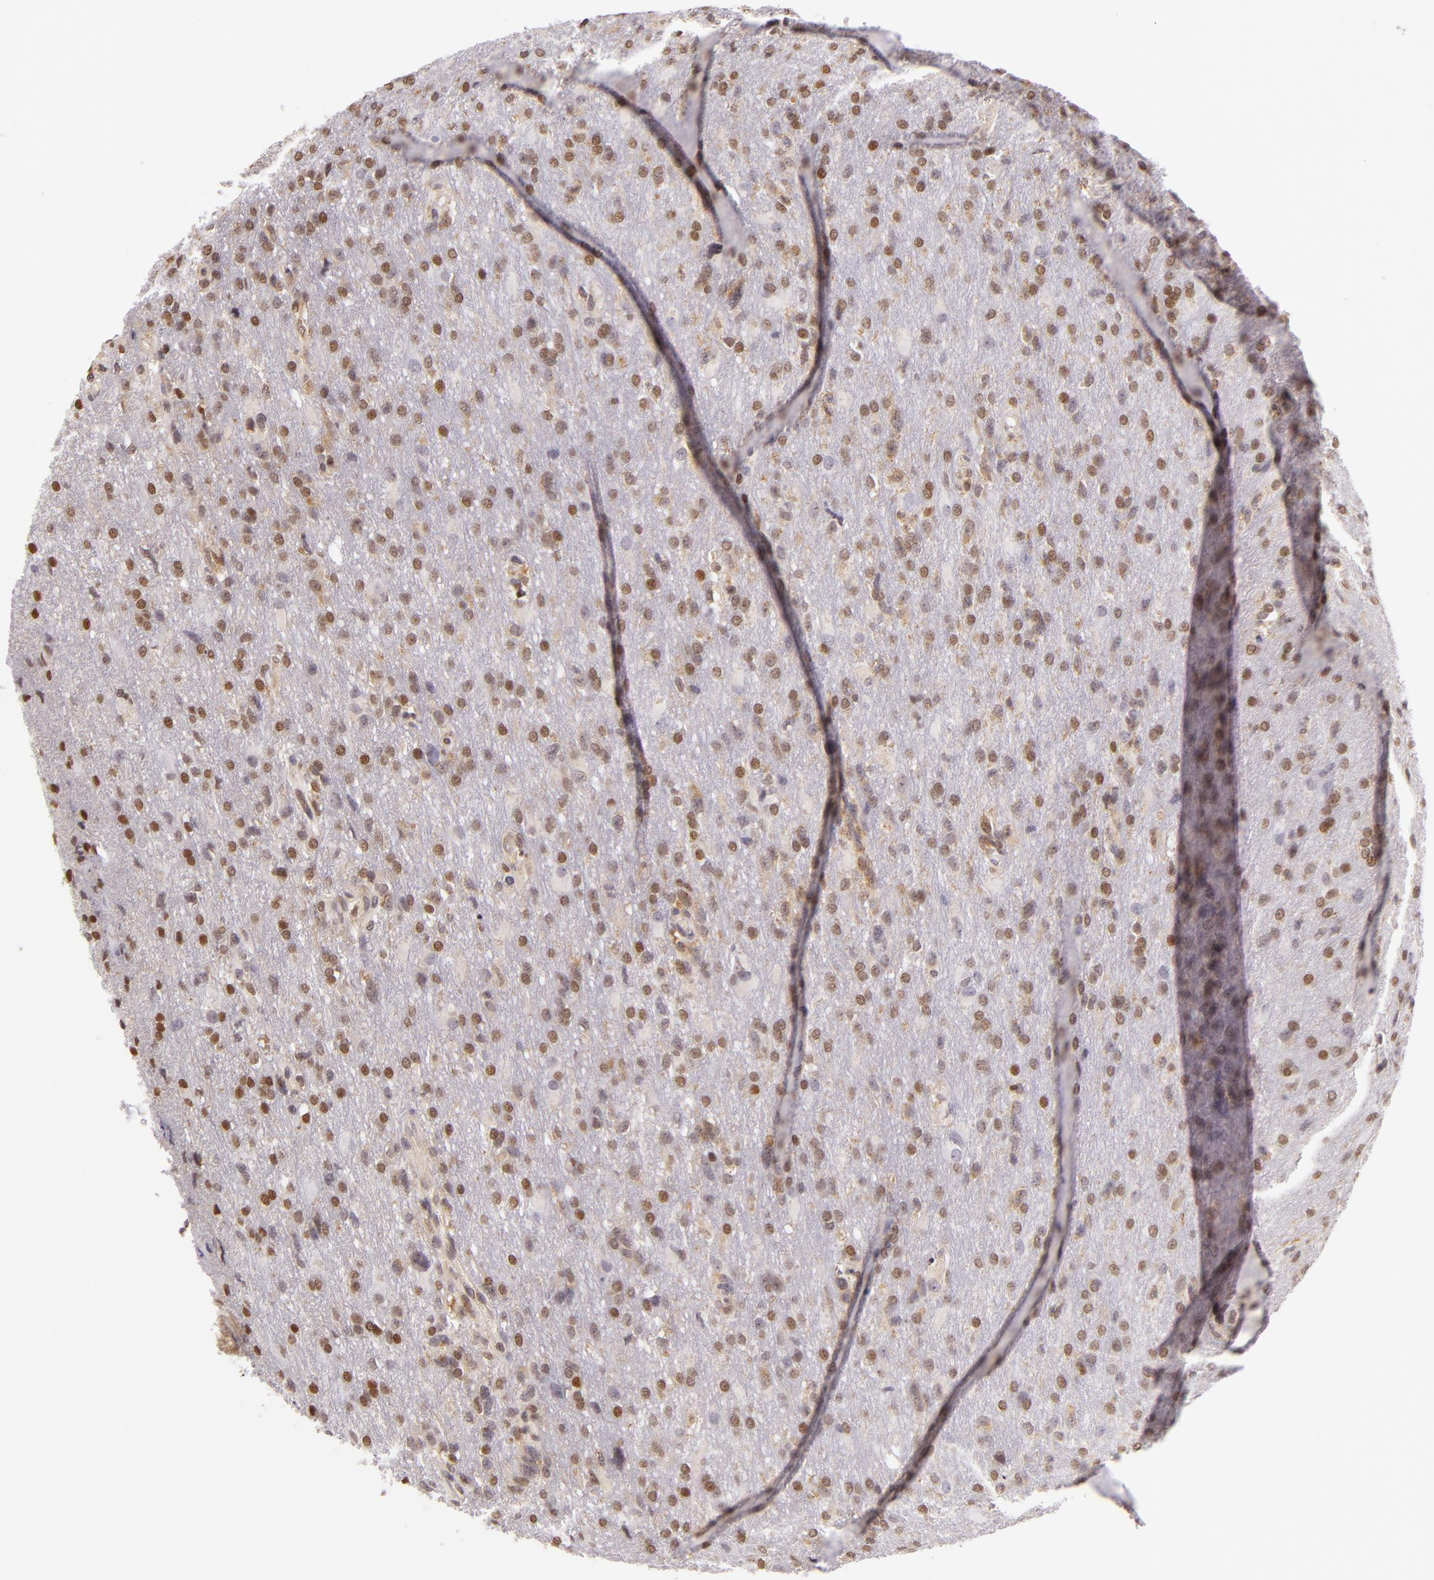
{"staining": {"intensity": "weak", "quantity": "25%-75%", "location": "nuclear"}, "tissue": "glioma", "cell_type": "Tumor cells", "image_type": "cancer", "snomed": [{"axis": "morphology", "description": "Glioma, malignant, High grade"}, {"axis": "topography", "description": "Brain"}], "caption": "Protein staining of malignant glioma (high-grade) tissue displays weak nuclear staining in approximately 25%-75% of tumor cells.", "gene": "IMPDH1", "patient": {"sex": "male", "age": 68}}